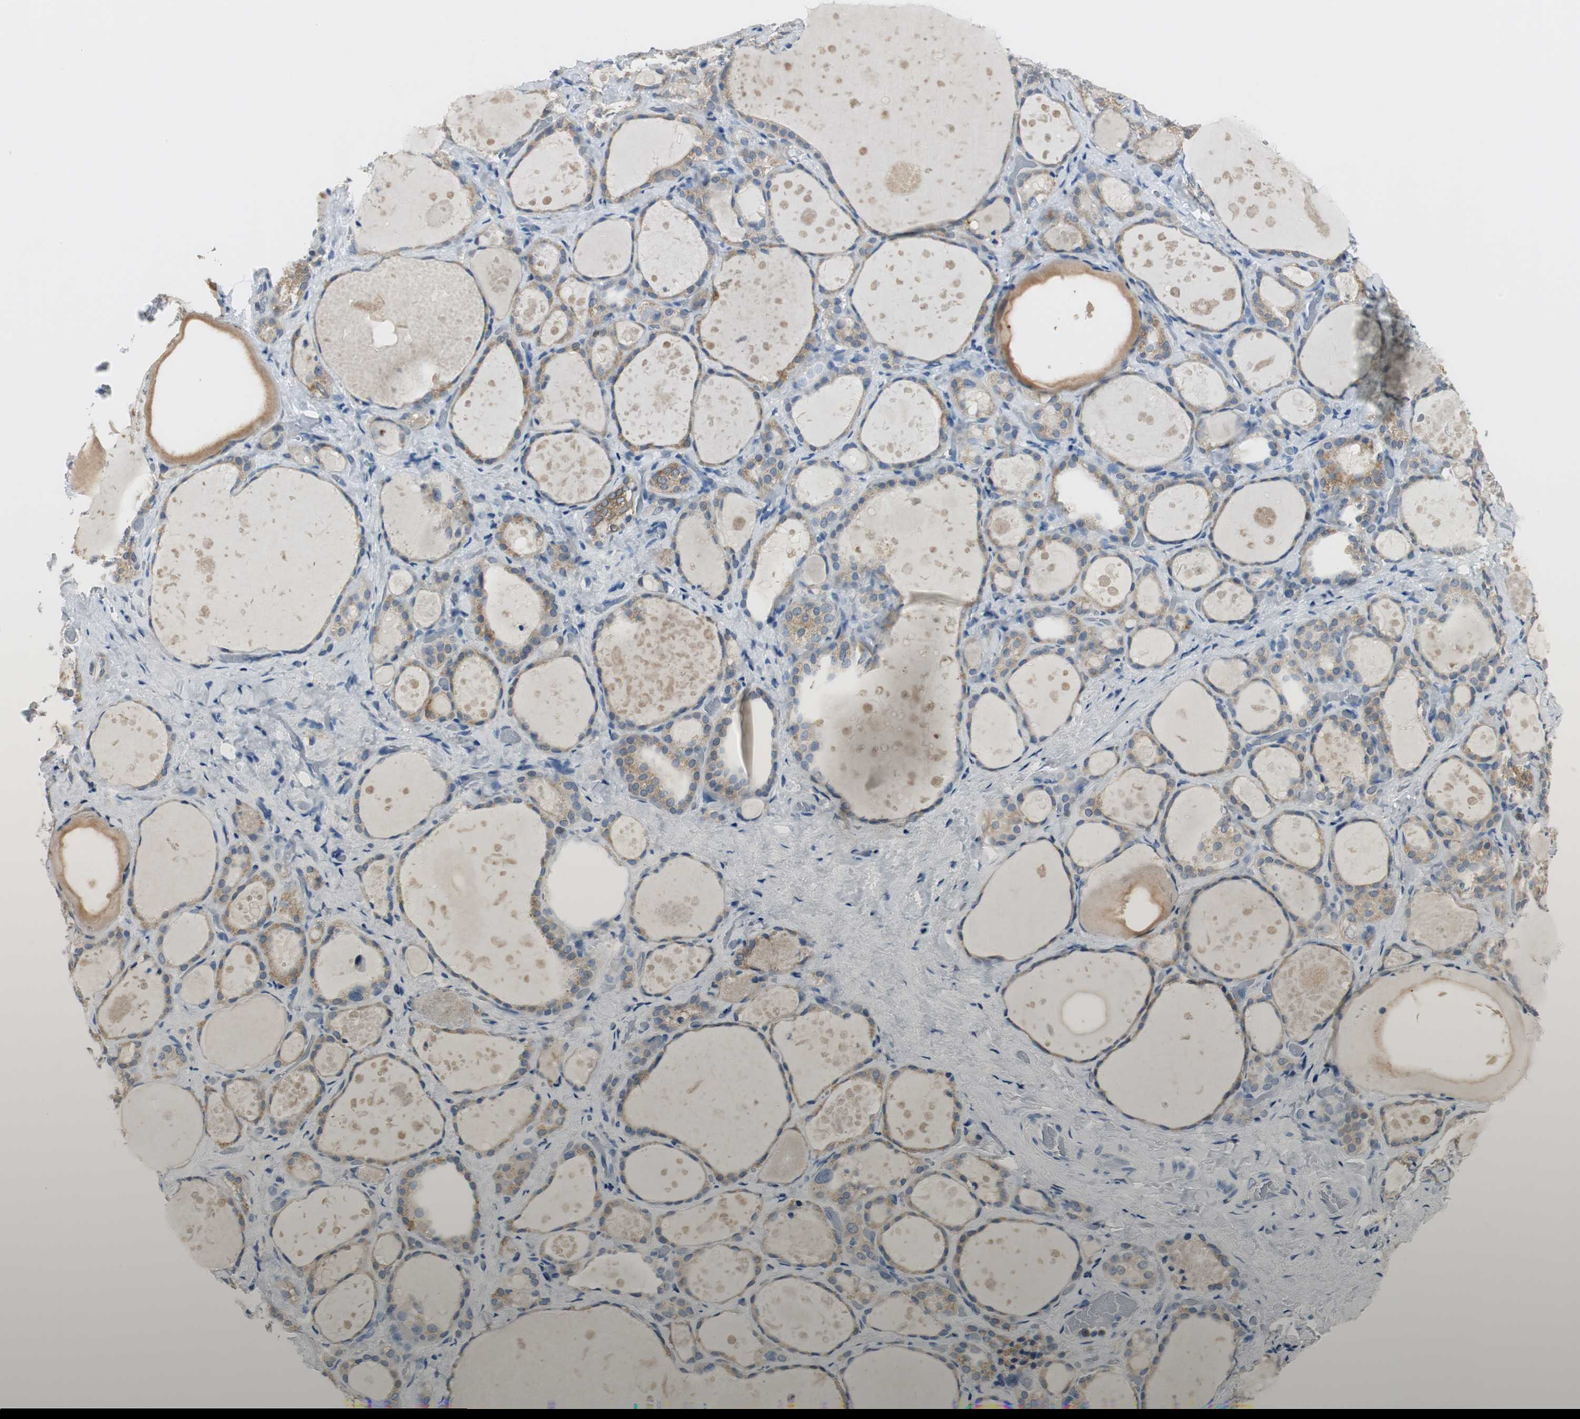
{"staining": {"intensity": "weak", "quantity": "25%-75%", "location": "cytoplasmic/membranous"}, "tissue": "thyroid gland", "cell_type": "Glandular cells", "image_type": "normal", "snomed": [{"axis": "morphology", "description": "Normal tissue, NOS"}, {"axis": "topography", "description": "Thyroid gland"}], "caption": "Immunohistochemical staining of normal thyroid gland reveals weak cytoplasmic/membranous protein staining in about 25%-75% of glandular cells.", "gene": "FBP1", "patient": {"sex": "female", "age": 75}}